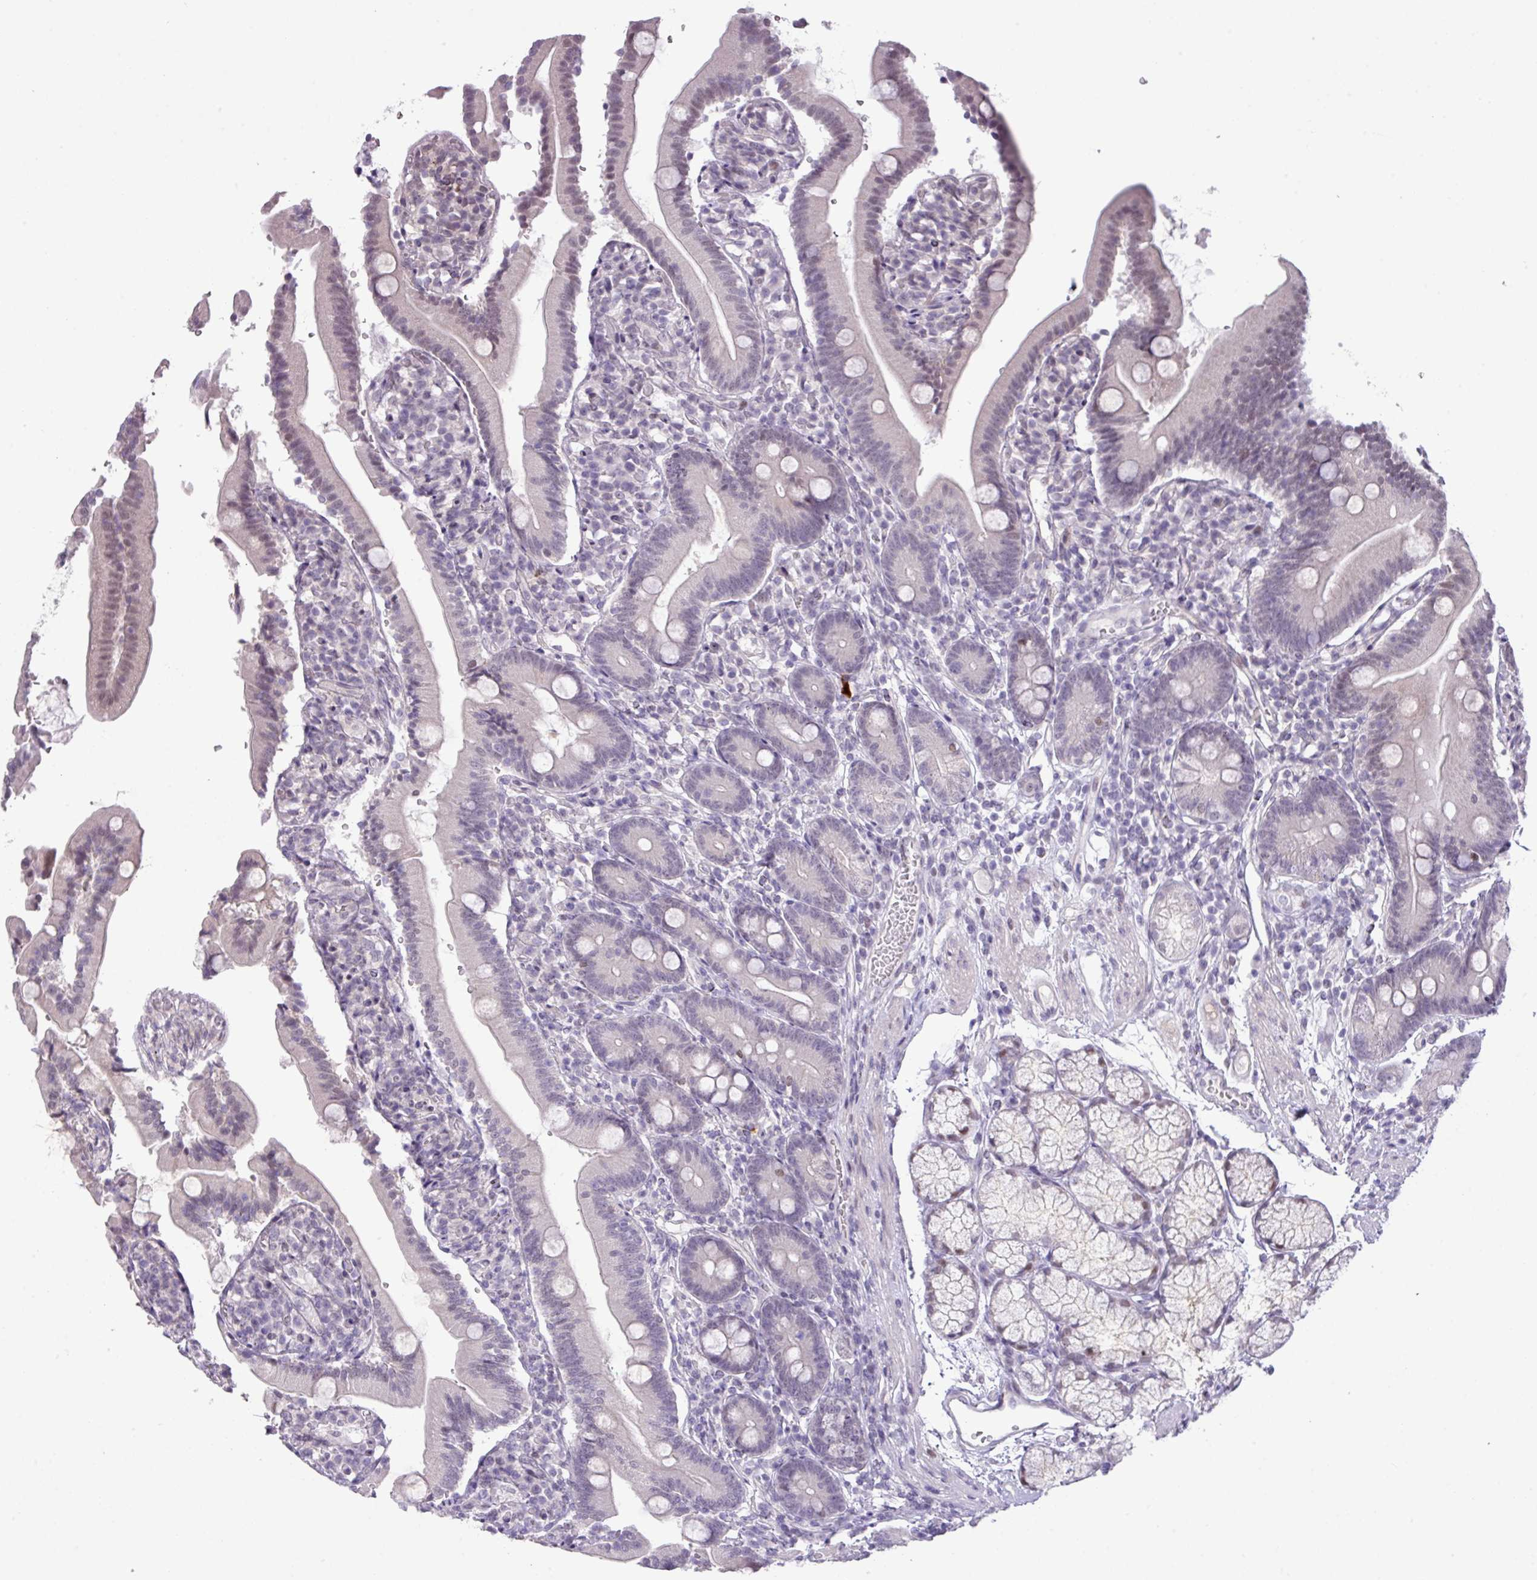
{"staining": {"intensity": "weak", "quantity": "25%-75%", "location": "cytoplasmic/membranous,nuclear"}, "tissue": "duodenum", "cell_type": "Glandular cells", "image_type": "normal", "snomed": [{"axis": "morphology", "description": "Normal tissue, NOS"}, {"axis": "topography", "description": "Duodenum"}], "caption": "Immunohistochemical staining of unremarkable human duodenum reveals weak cytoplasmic/membranous,nuclear protein expression in approximately 25%-75% of glandular cells. Nuclei are stained in blue.", "gene": "ANKRD13B", "patient": {"sex": "female", "age": 67}}